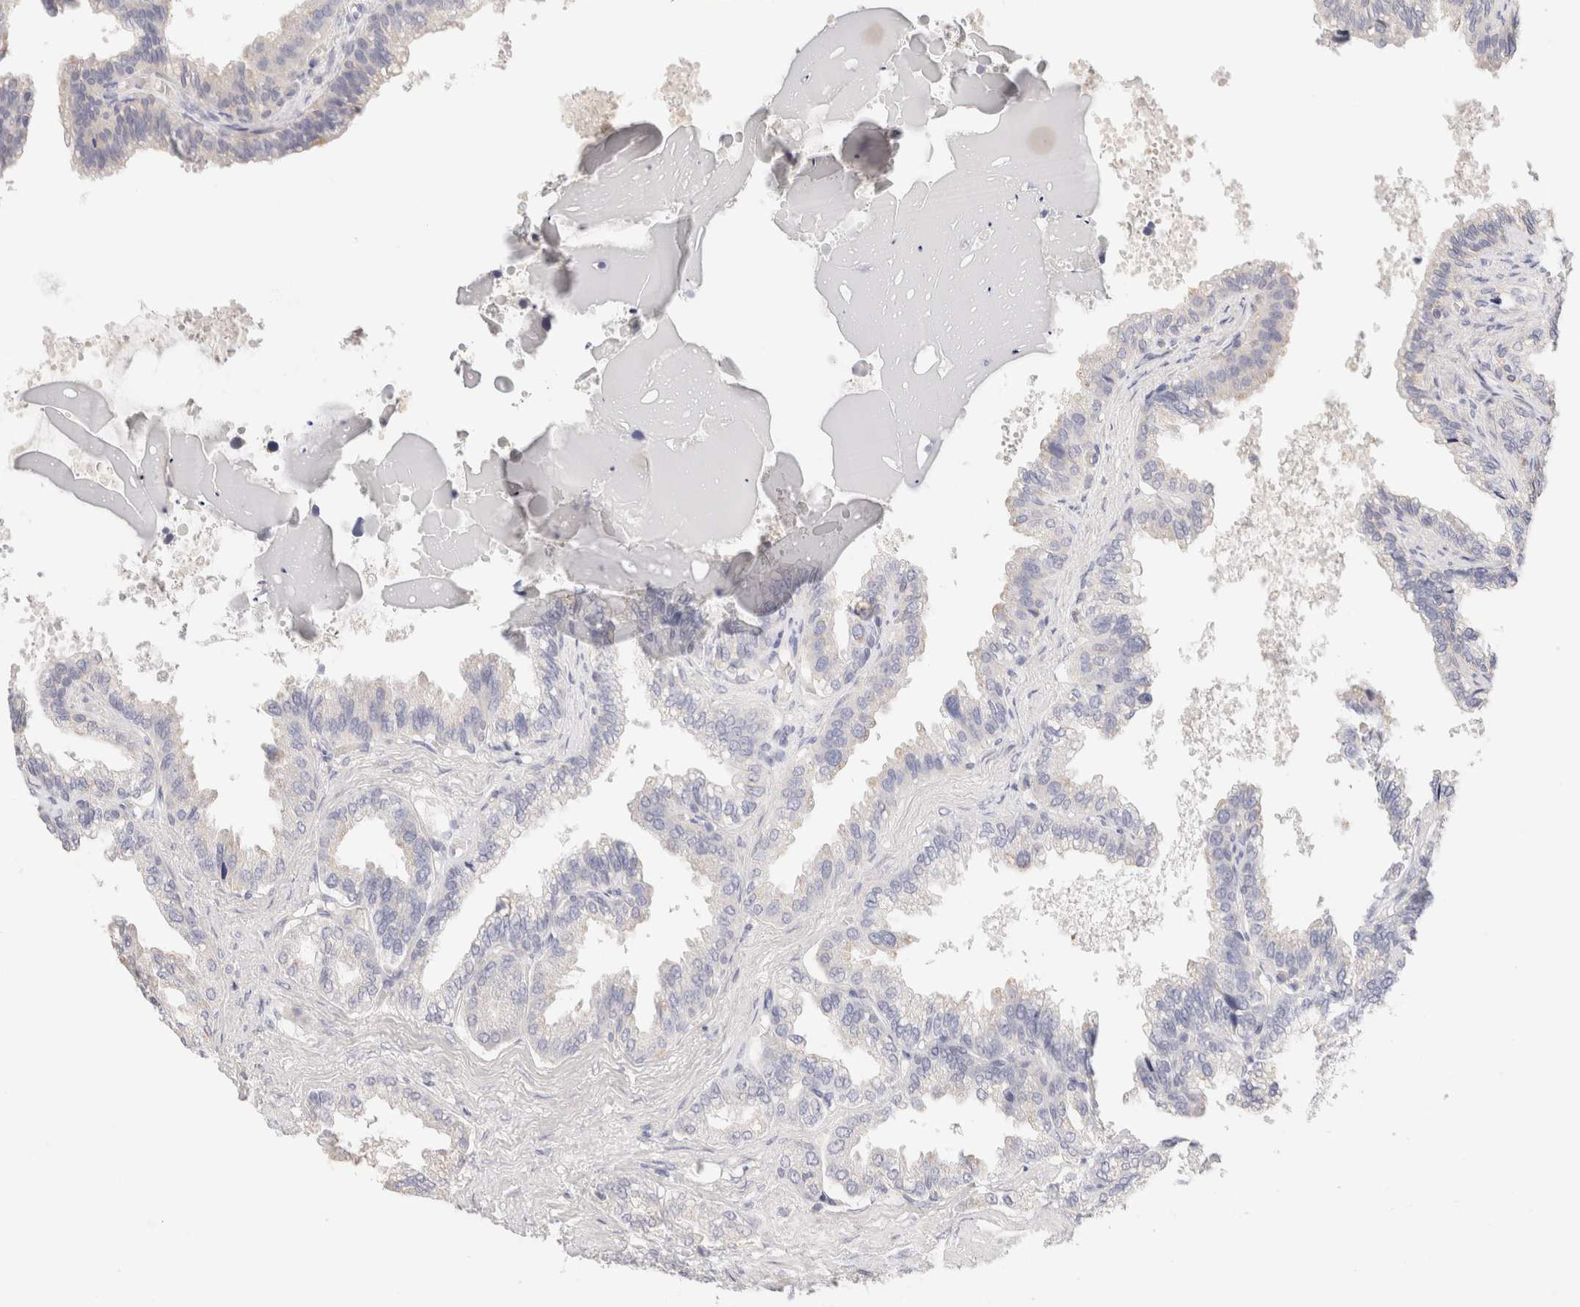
{"staining": {"intensity": "negative", "quantity": "none", "location": "none"}, "tissue": "seminal vesicle", "cell_type": "Glandular cells", "image_type": "normal", "snomed": [{"axis": "morphology", "description": "Normal tissue, NOS"}, {"axis": "topography", "description": "Seminal veicle"}], "caption": "Immunohistochemical staining of unremarkable human seminal vesicle demonstrates no significant expression in glandular cells. Brightfield microscopy of IHC stained with DAB (brown) and hematoxylin (blue), captured at high magnification.", "gene": "SCGB2A2", "patient": {"sex": "male", "age": 46}}